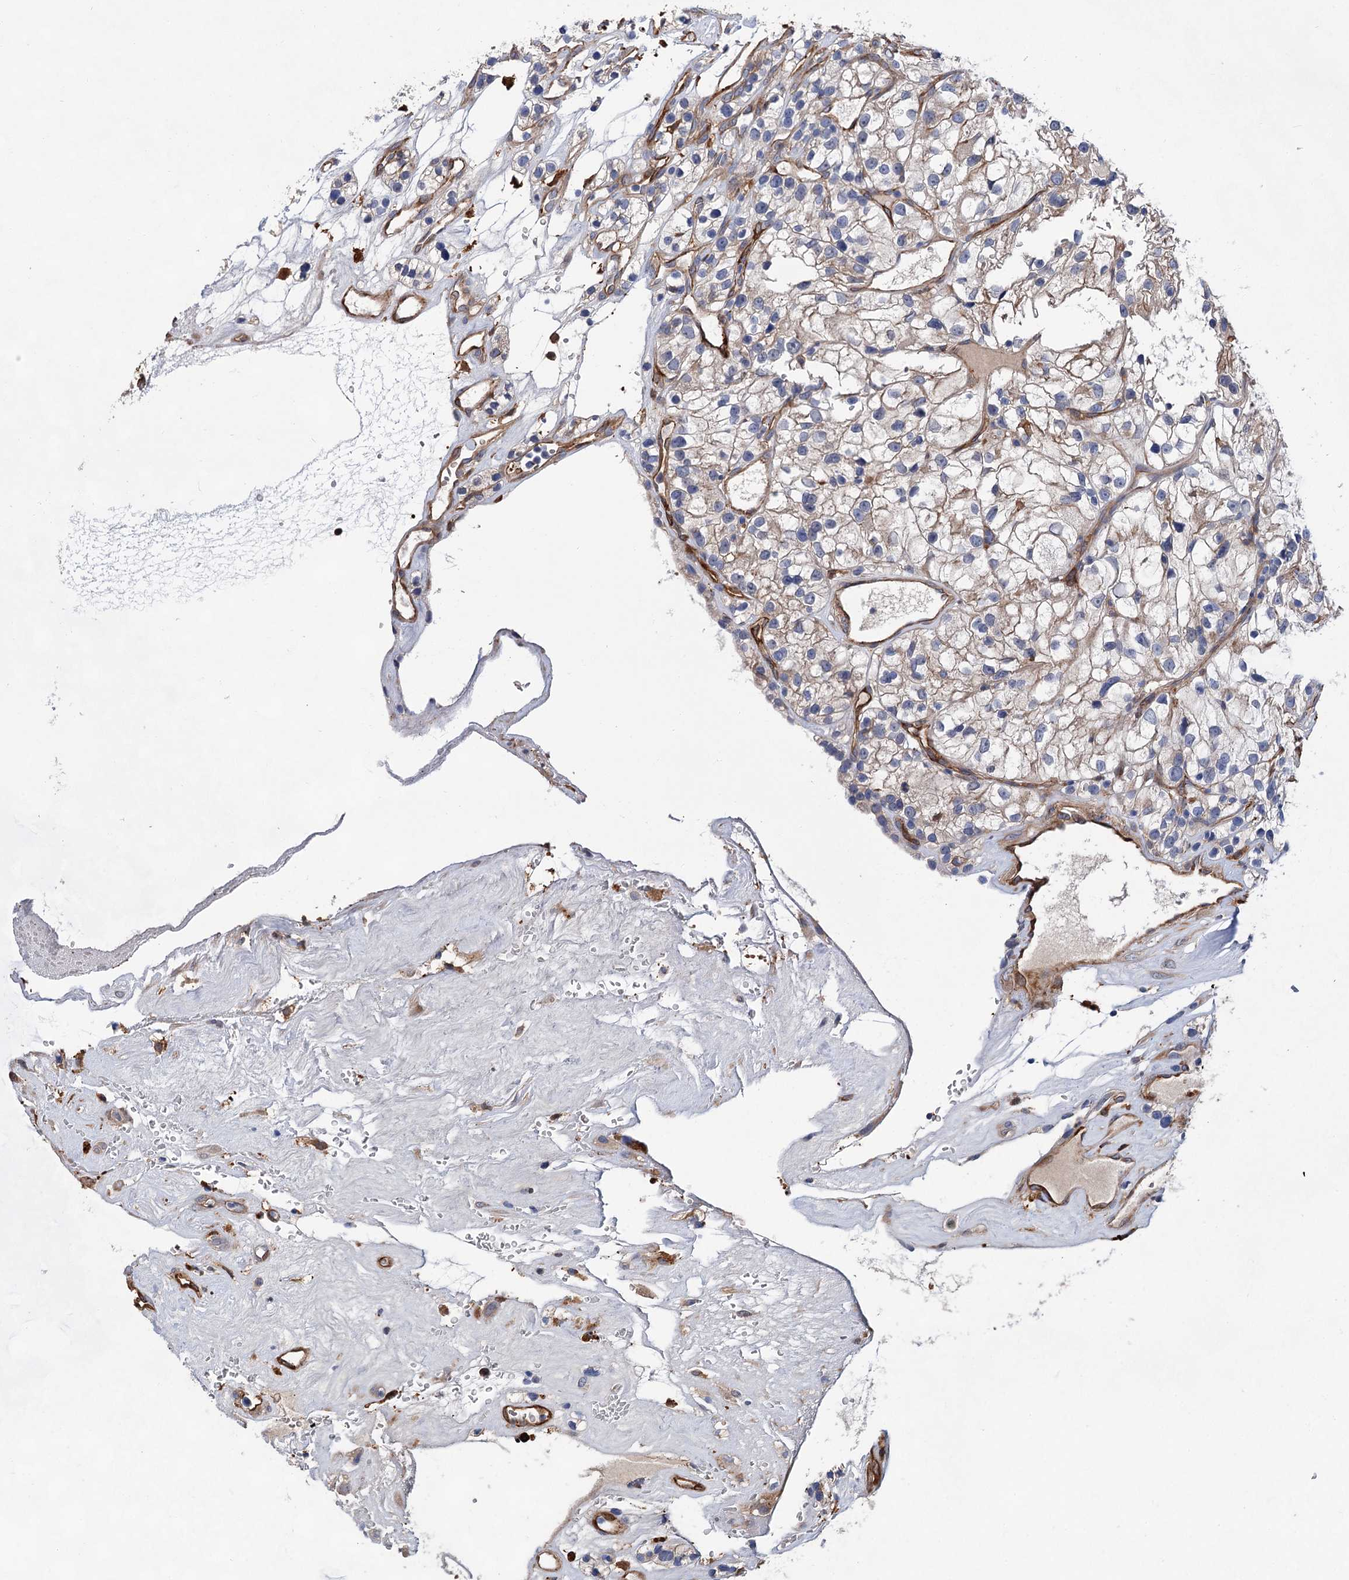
{"staining": {"intensity": "weak", "quantity": "25%-75%", "location": "cytoplasmic/membranous"}, "tissue": "renal cancer", "cell_type": "Tumor cells", "image_type": "cancer", "snomed": [{"axis": "morphology", "description": "Adenocarcinoma, NOS"}, {"axis": "topography", "description": "Kidney"}], "caption": "Immunohistochemistry image of human adenocarcinoma (renal) stained for a protein (brown), which reveals low levels of weak cytoplasmic/membranous positivity in approximately 25%-75% of tumor cells.", "gene": "TMTC3", "patient": {"sex": "female", "age": 57}}